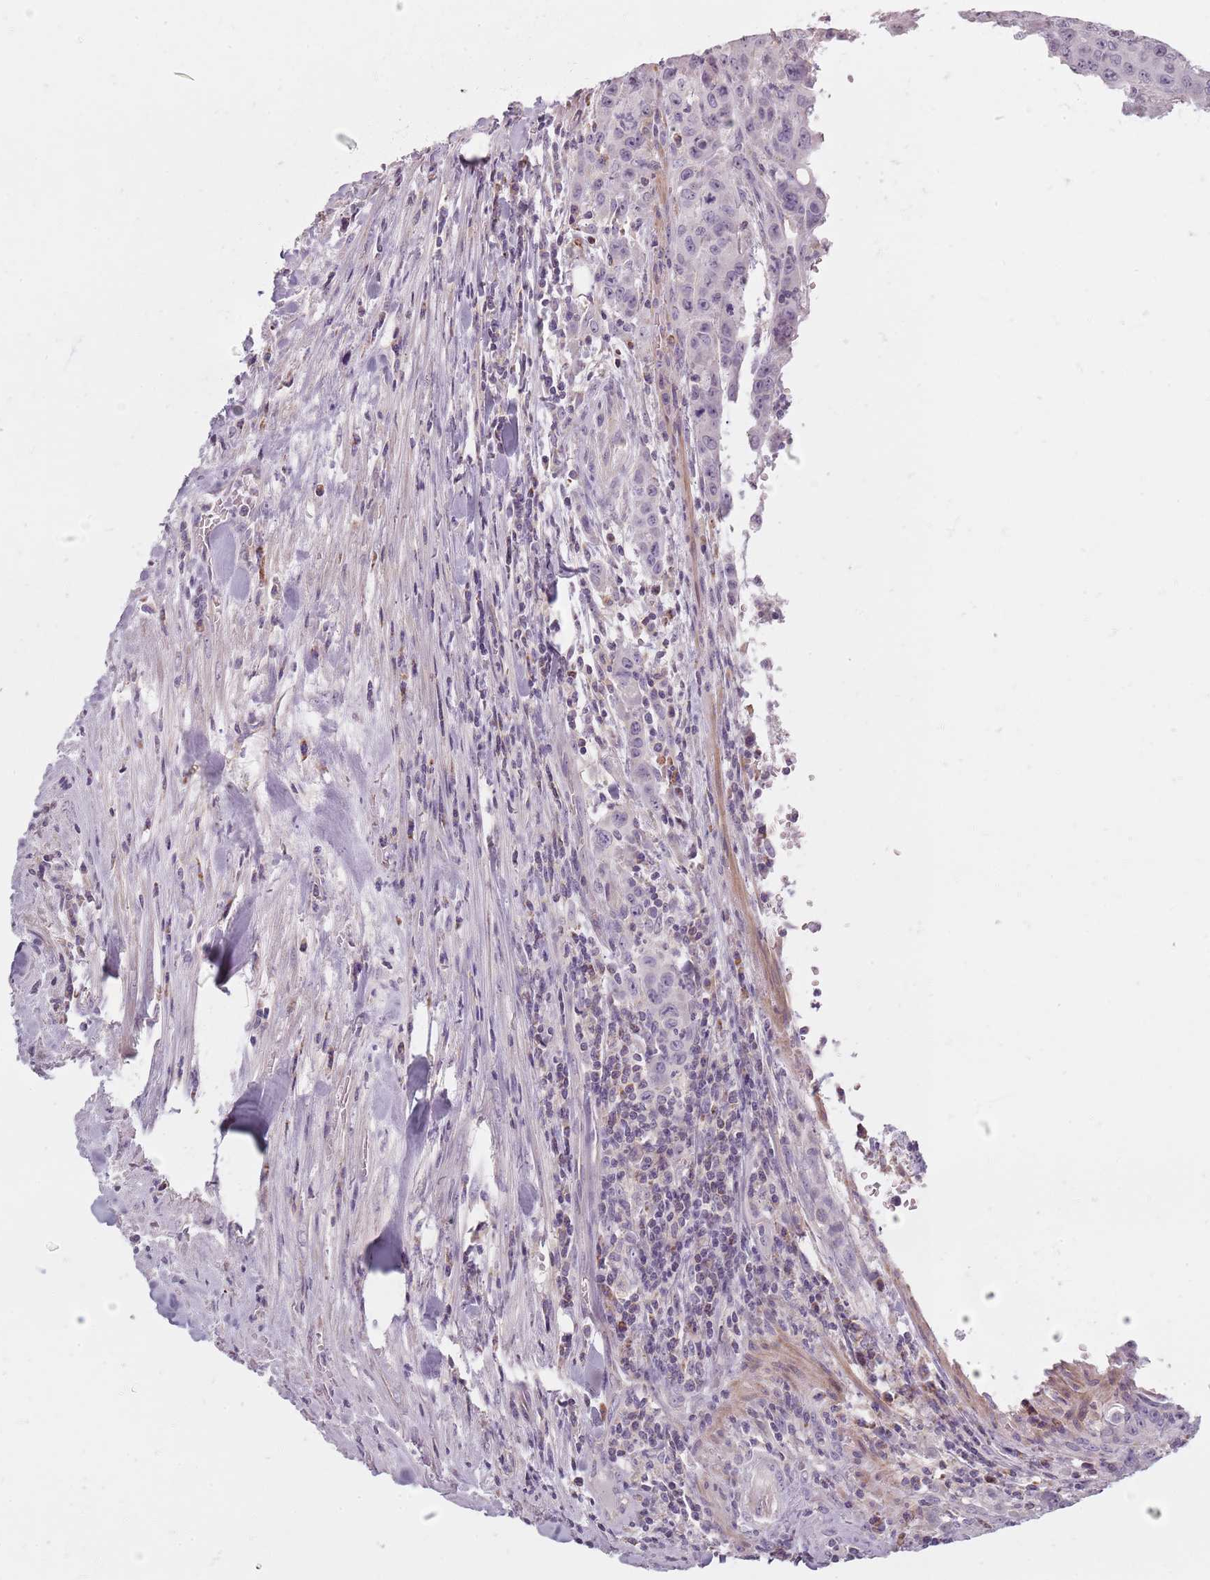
{"staining": {"intensity": "negative", "quantity": "none", "location": "none"}, "tissue": "colorectal cancer", "cell_type": "Tumor cells", "image_type": "cancer", "snomed": [{"axis": "morphology", "description": "Adenocarcinoma, NOS"}, {"axis": "topography", "description": "Colon"}], "caption": "DAB (3,3'-diaminobenzidine) immunohistochemical staining of colorectal adenocarcinoma shows no significant expression in tumor cells.", "gene": "SYNGR3", "patient": {"sex": "male", "age": 62}}